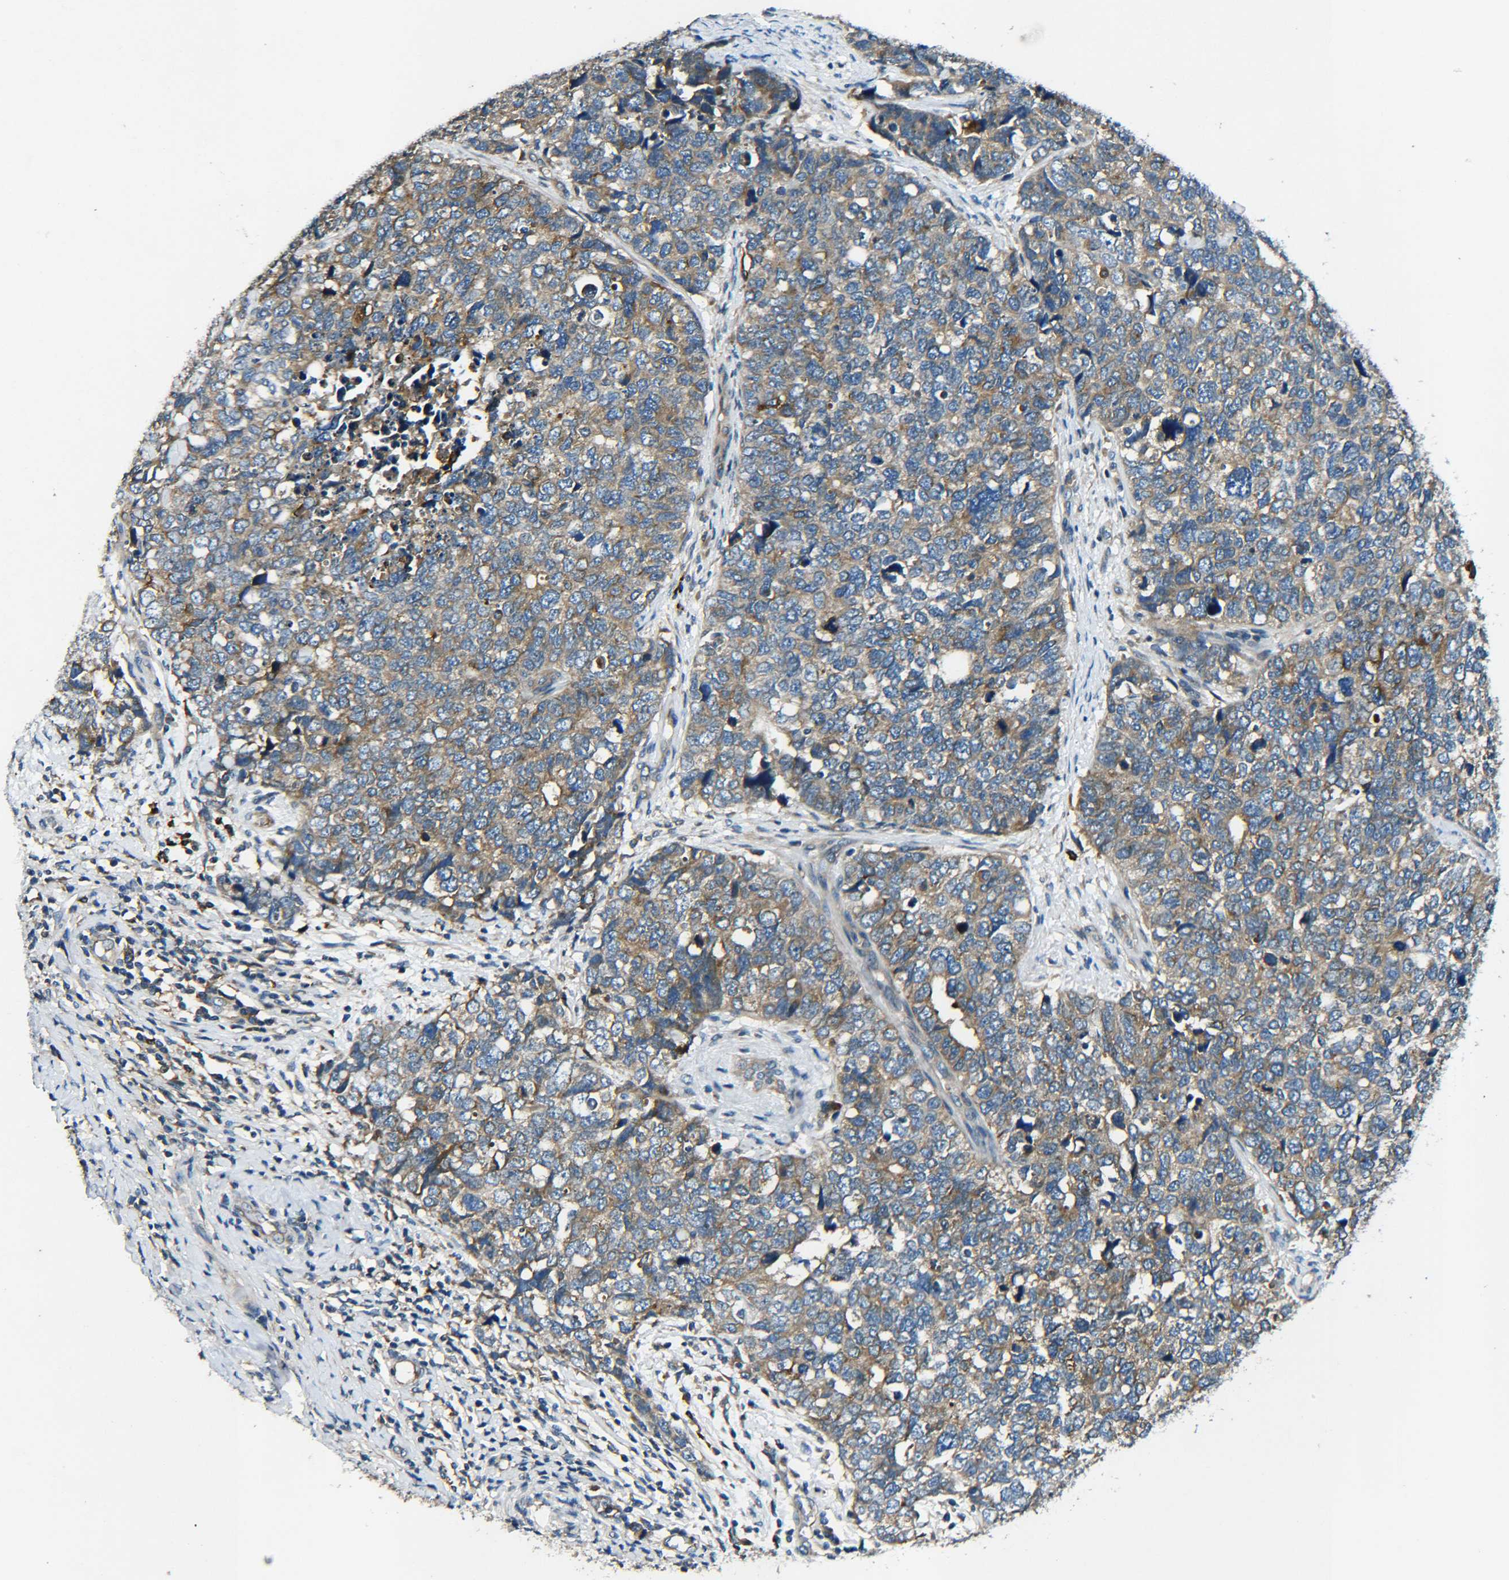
{"staining": {"intensity": "moderate", "quantity": ">75%", "location": "cytoplasmic/membranous"}, "tissue": "cervical cancer", "cell_type": "Tumor cells", "image_type": "cancer", "snomed": [{"axis": "morphology", "description": "Squamous cell carcinoma, NOS"}, {"axis": "topography", "description": "Cervix"}], "caption": "A micrograph of cervical cancer (squamous cell carcinoma) stained for a protein displays moderate cytoplasmic/membranous brown staining in tumor cells.", "gene": "RAB1B", "patient": {"sex": "female", "age": 63}}